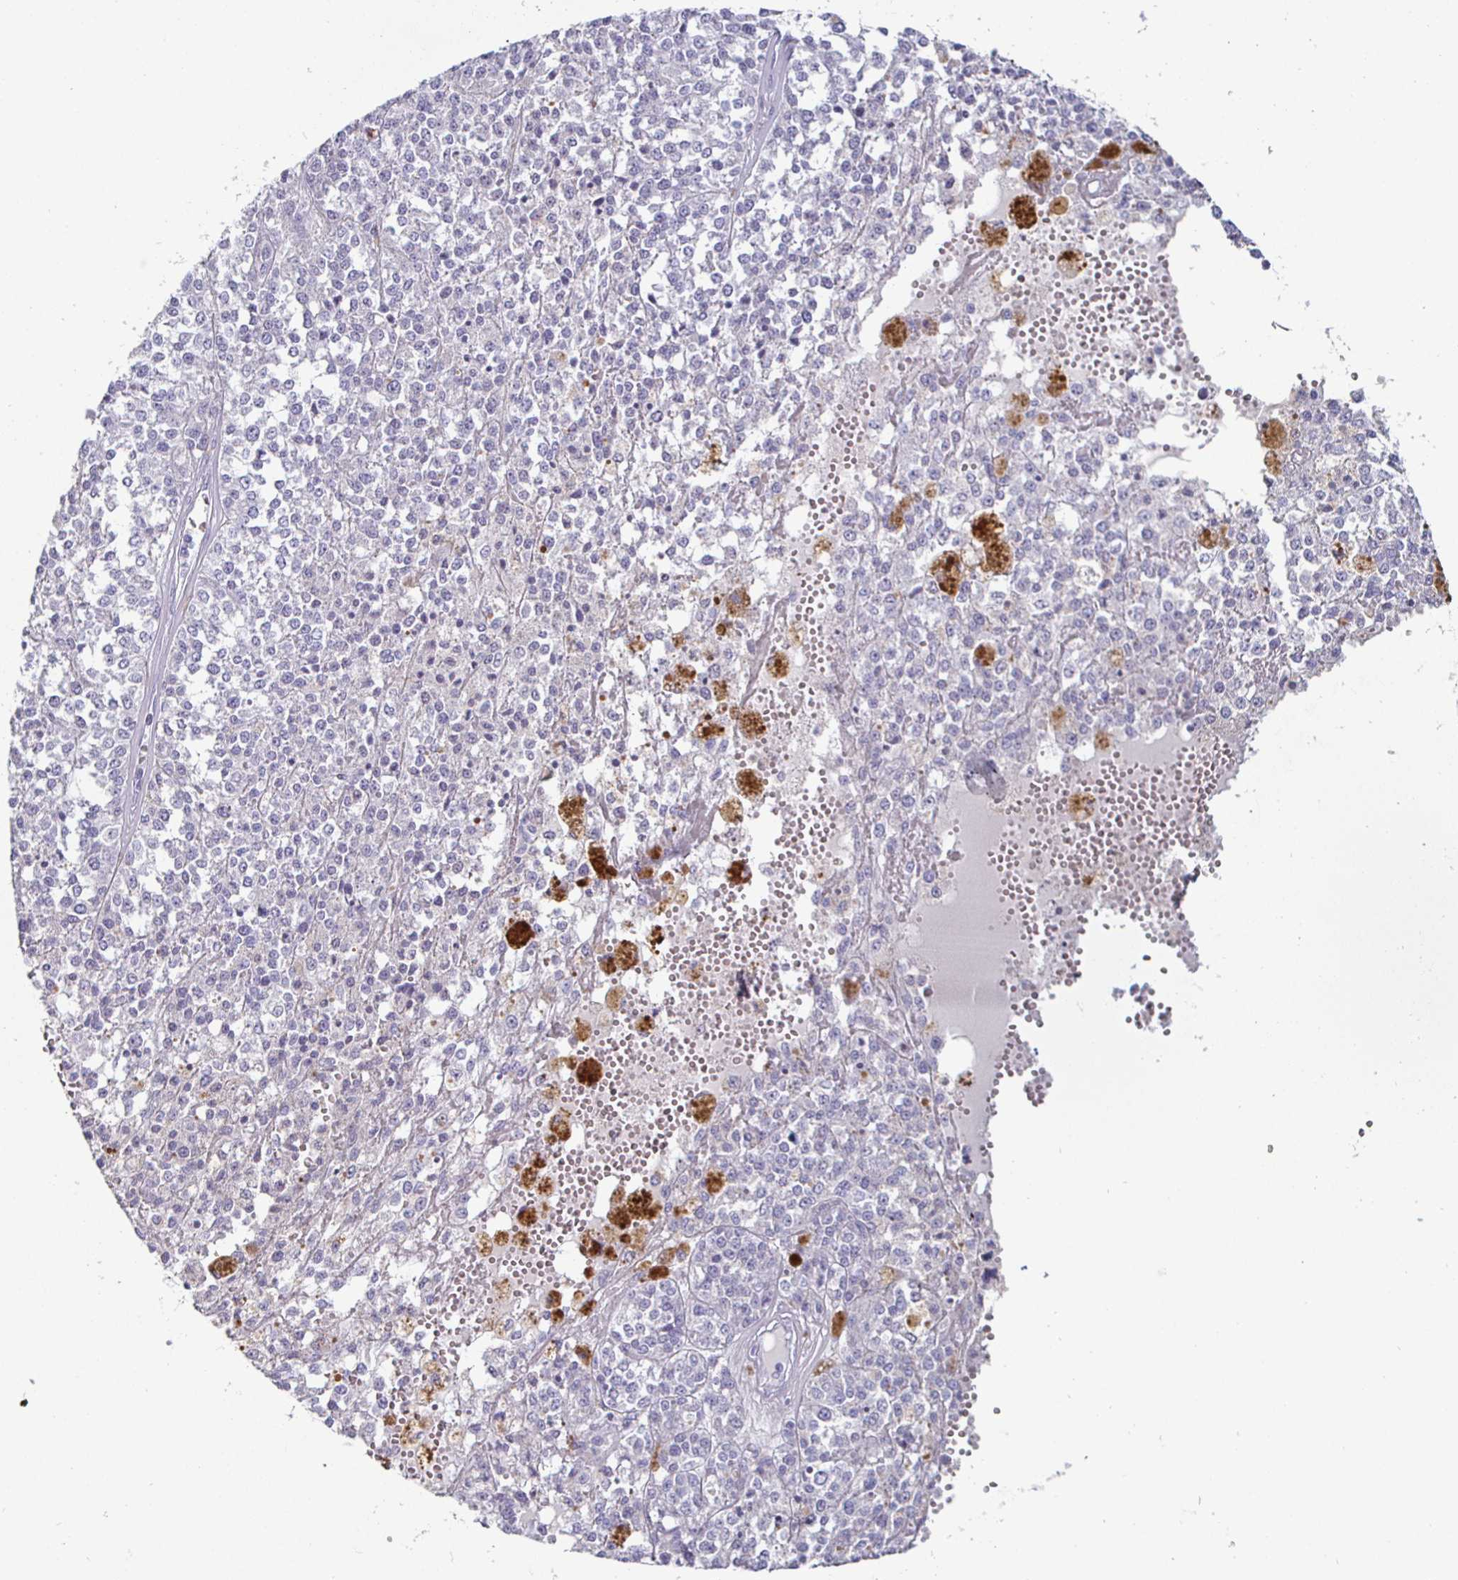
{"staining": {"intensity": "negative", "quantity": "none", "location": "none"}, "tissue": "melanoma", "cell_type": "Tumor cells", "image_type": "cancer", "snomed": [{"axis": "morphology", "description": "Malignant melanoma, Metastatic site"}, {"axis": "topography", "description": "Lymph node"}], "caption": "There is no significant positivity in tumor cells of malignant melanoma (metastatic site).", "gene": "ENPP1", "patient": {"sex": "female", "age": 64}}